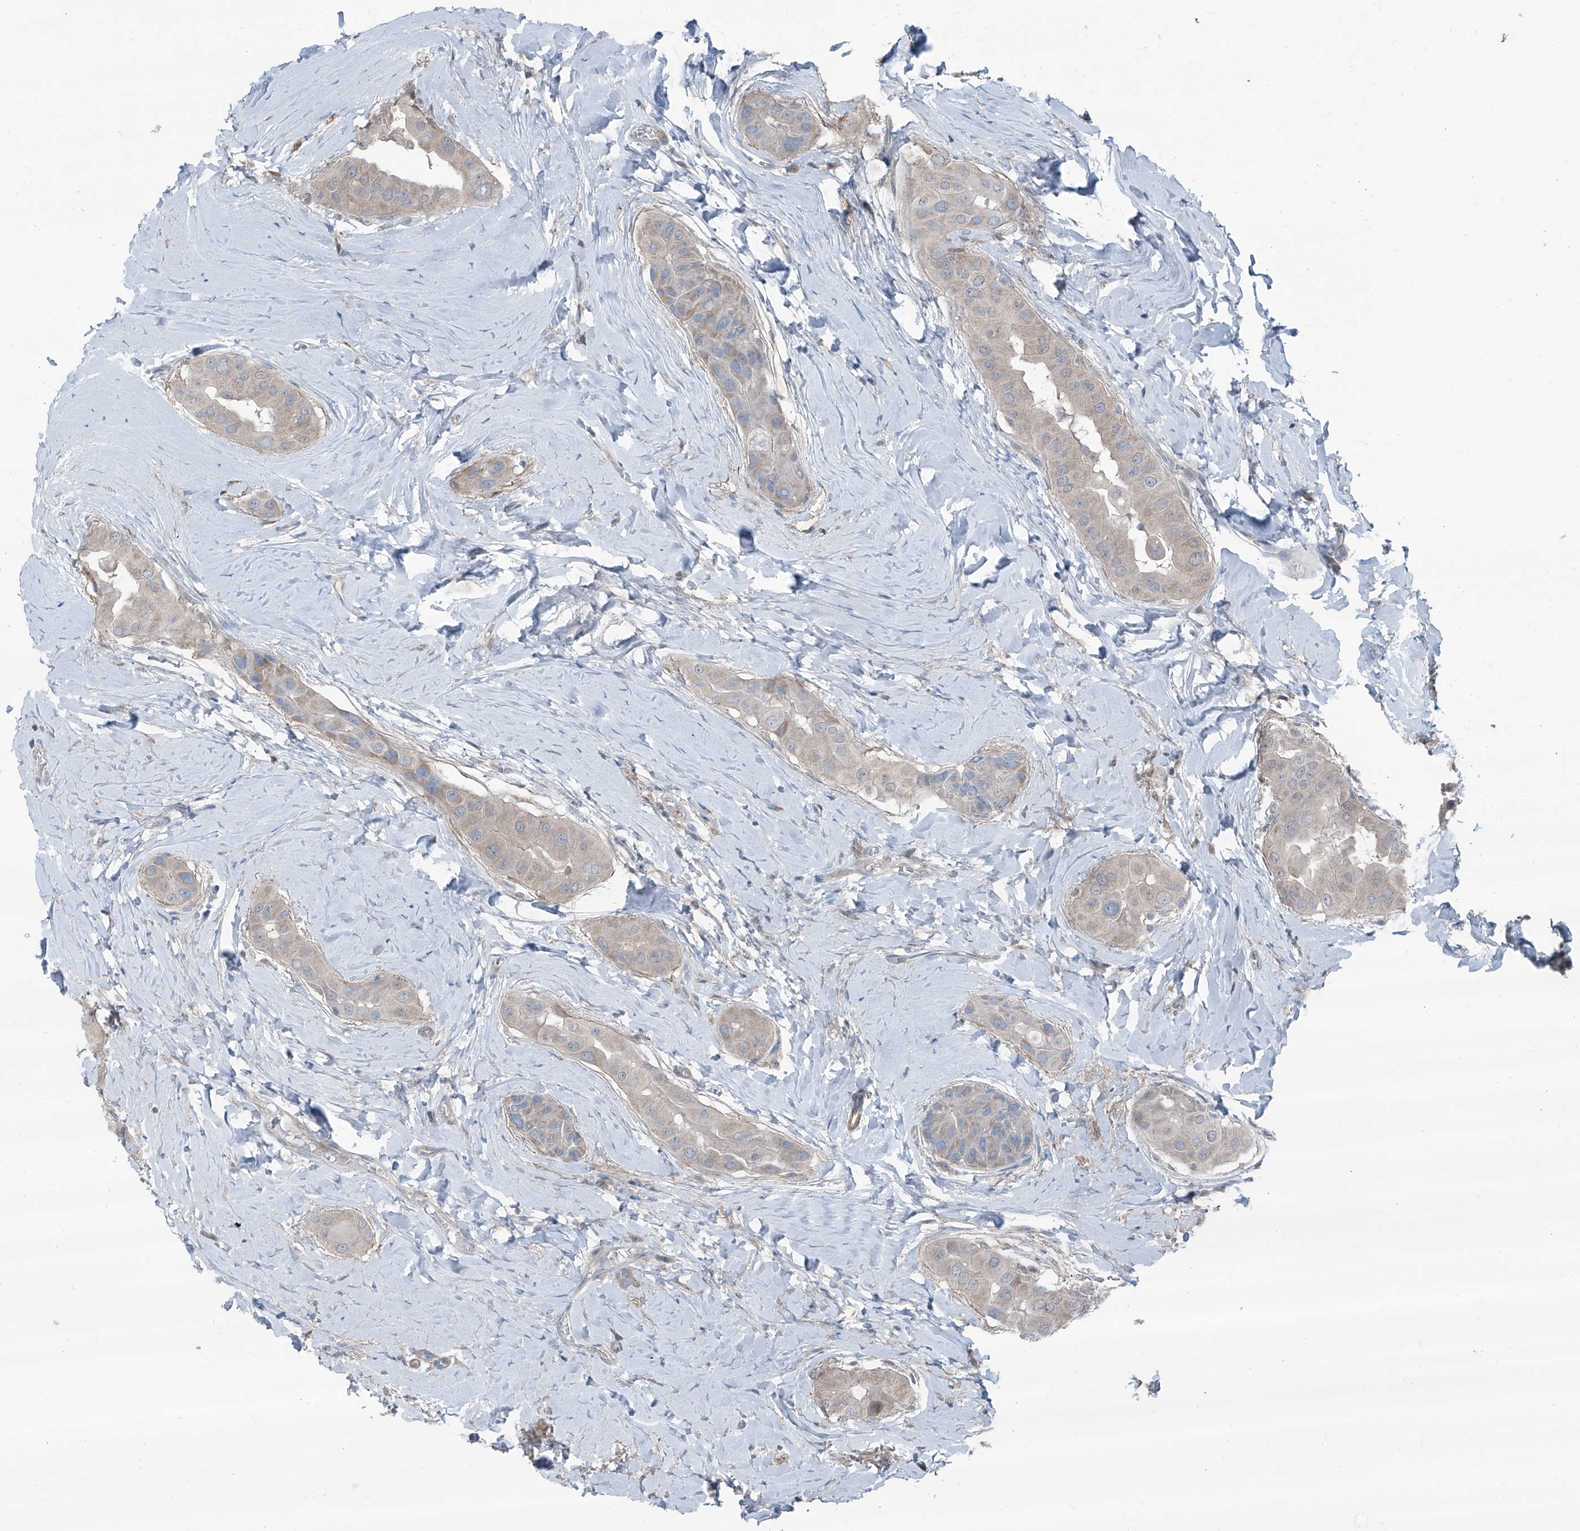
{"staining": {"intensity": "negative", "quantity": "none", "location": "none"}, "tissue": "thyroid cancer", "cell_type": "Tumor cells", "image_type": "cancer", "snomed": [{"axis": "morphology", "description": "Papillary adenocarcinoma, NOS"}, {"axis": "topography", "description": "Thyroid gland"}], "caption": "Immunohistochemical staining of human thyroid cancer displays no significant positivity in tumor cells. The staining was performed using DAB (3,3'-diaminobenzidine) to visualize the protein expression in brown, while the nuclei were stained in blue with hematoxylin (Magnification: 20x).", "gene": "HSPB11", "patient": {"sex": "male", "age": 33}}